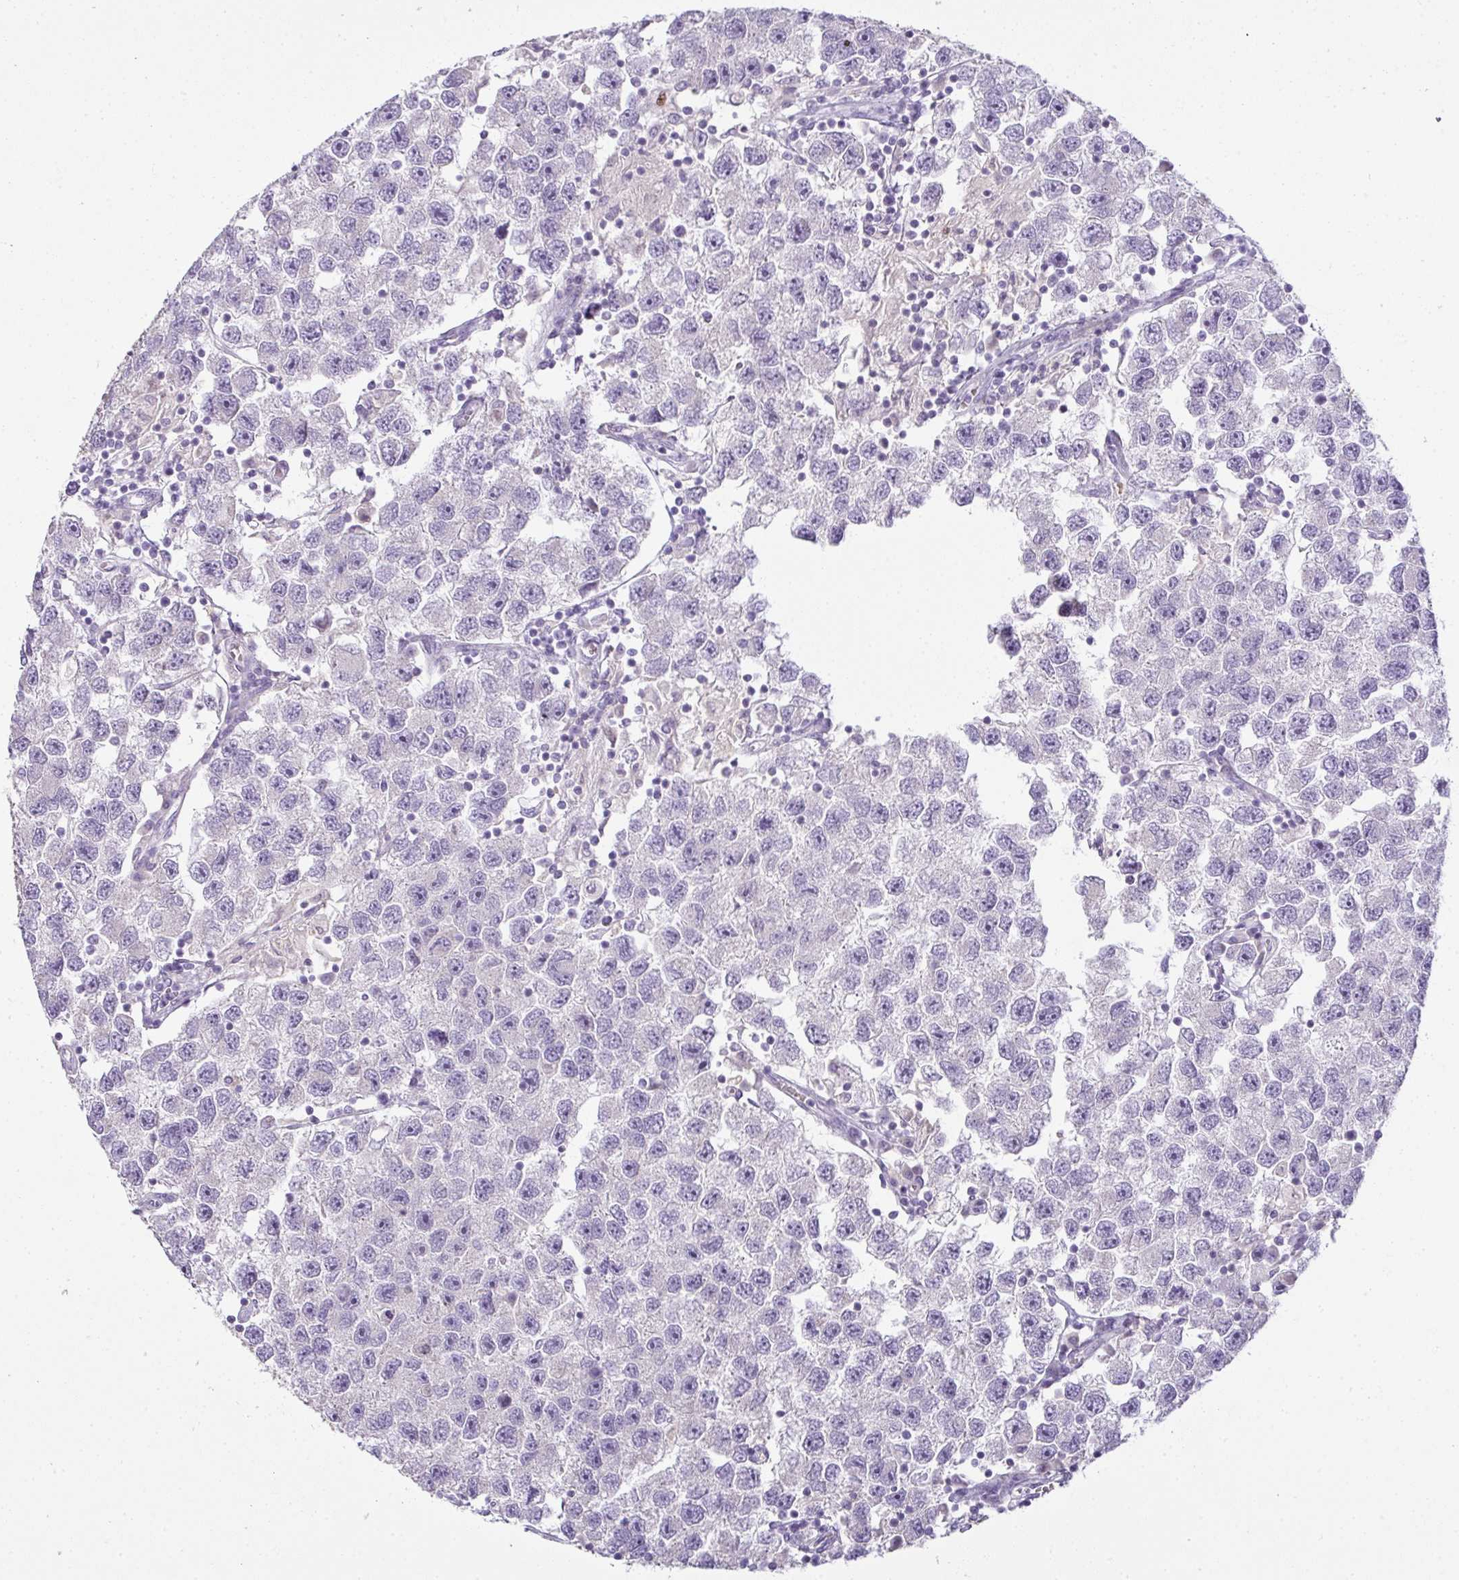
{"staining": {"intensity": "negative", "quantity": "none", "location": "none"}, "tissue": "testis cancer", "cell_type": "Tumor cells", "image_type": "cancer", "snomed": [{"axis": "morphology", "description": "Seminoma, NOS"}, {"axis": "topography", "description": "Testis"}], "caption": "Immunohistochemistry image of neoplastic tissue: testis cancer stained with DAB reveals no significant protein expression in tumor cells.", "gene": "CMPK1", "patient": {"sex": "male", "age": 26}}